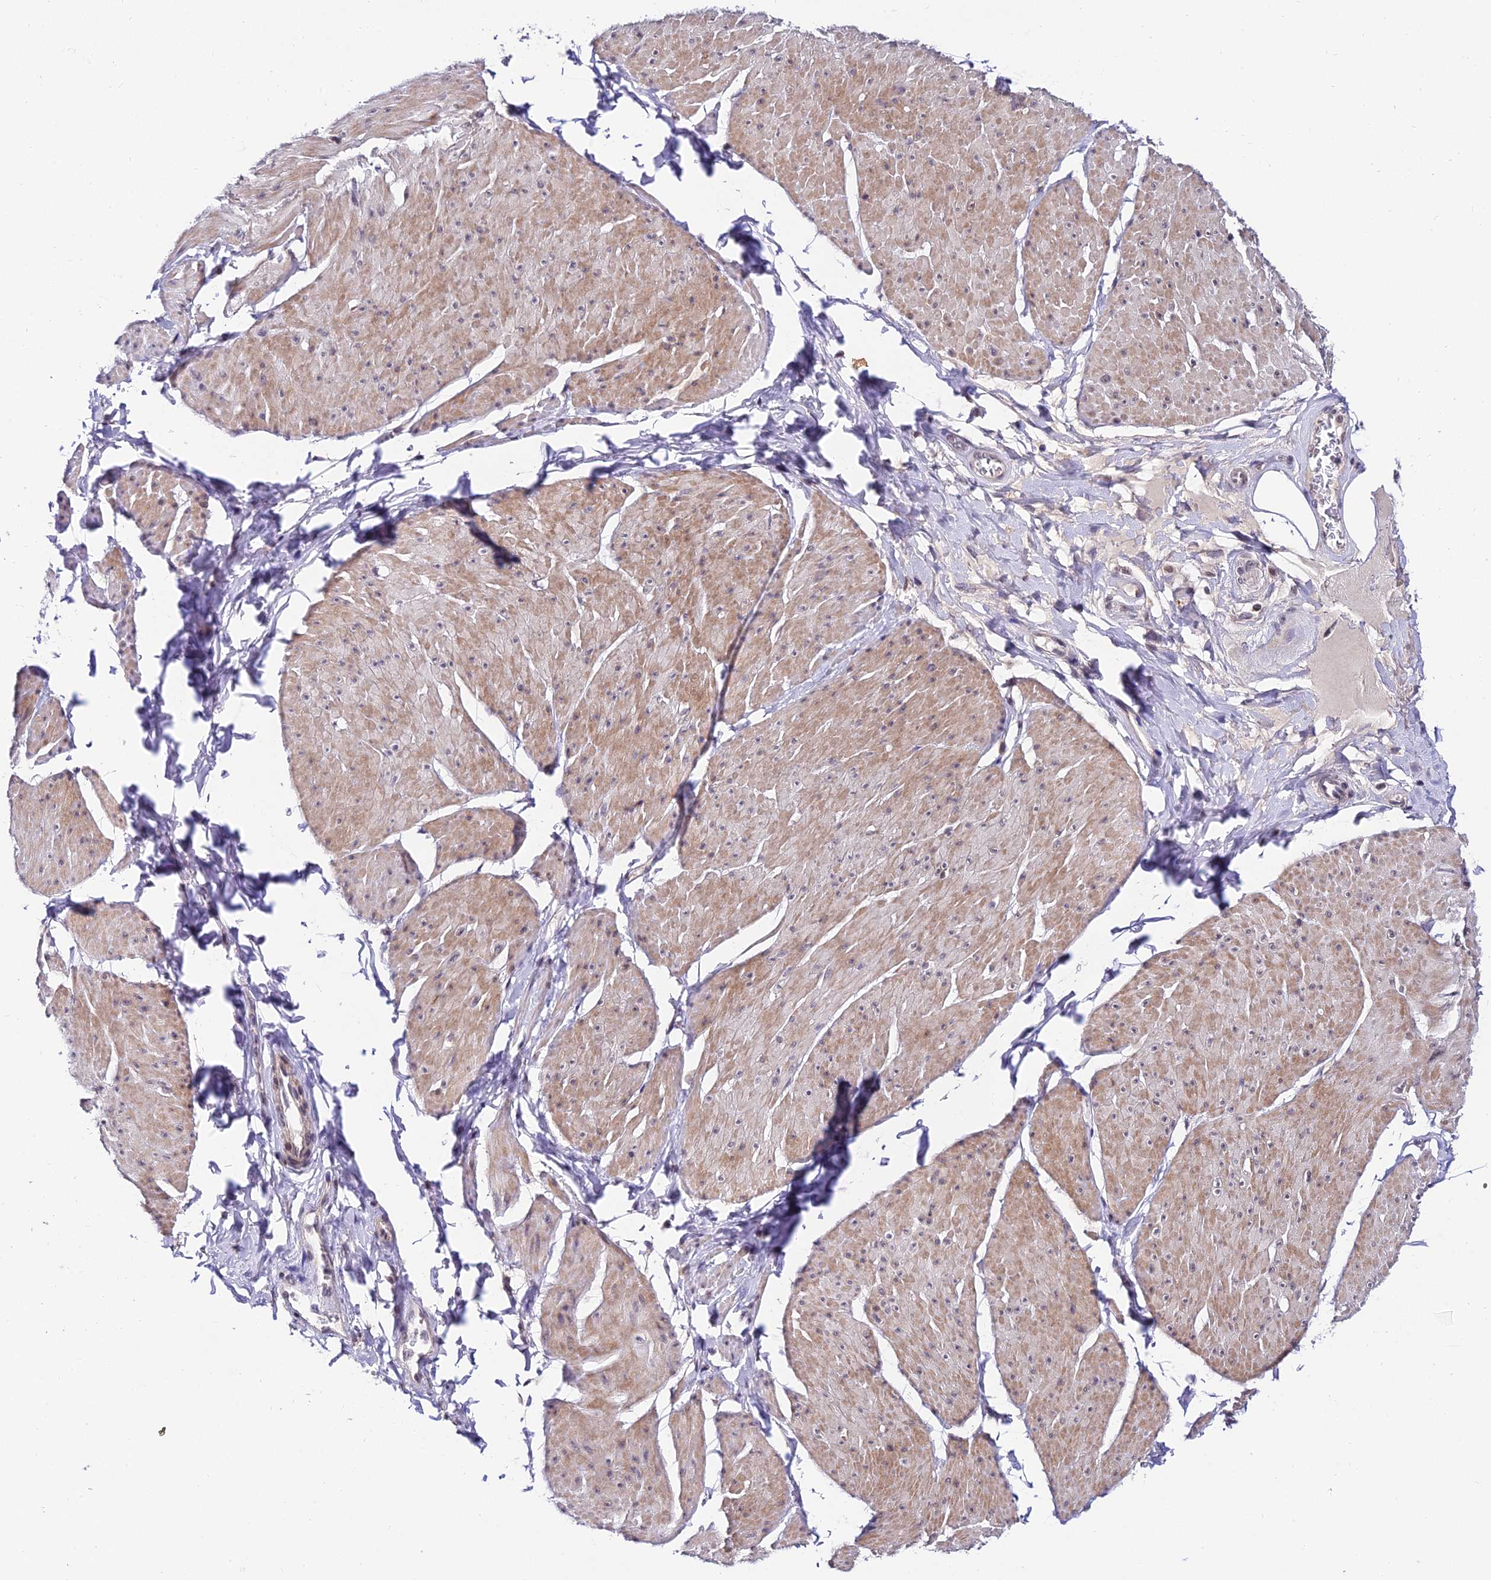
{"staining": {"intensity": "weak", "quantity": ">75%", "location": "cytoplasmic/membranous"}, "tissue": "smooth muscle", "cell_type": "Smooth muscle cells", "image_type": "normal", "snomed": [{"axis": "morphology", "description": "Urothelial carcinoma, High grade"}, {"axis": "topography", "description": "Urinary bladder"}], "caption": "Brown immunohistochemical staining in normal human smooth muscle displays weak cytoplasmic/membranous staining in approximately >75% of smooth muscle cells.", "gene": "CDNF", "patient": {"sex": "male", "age": 46}}